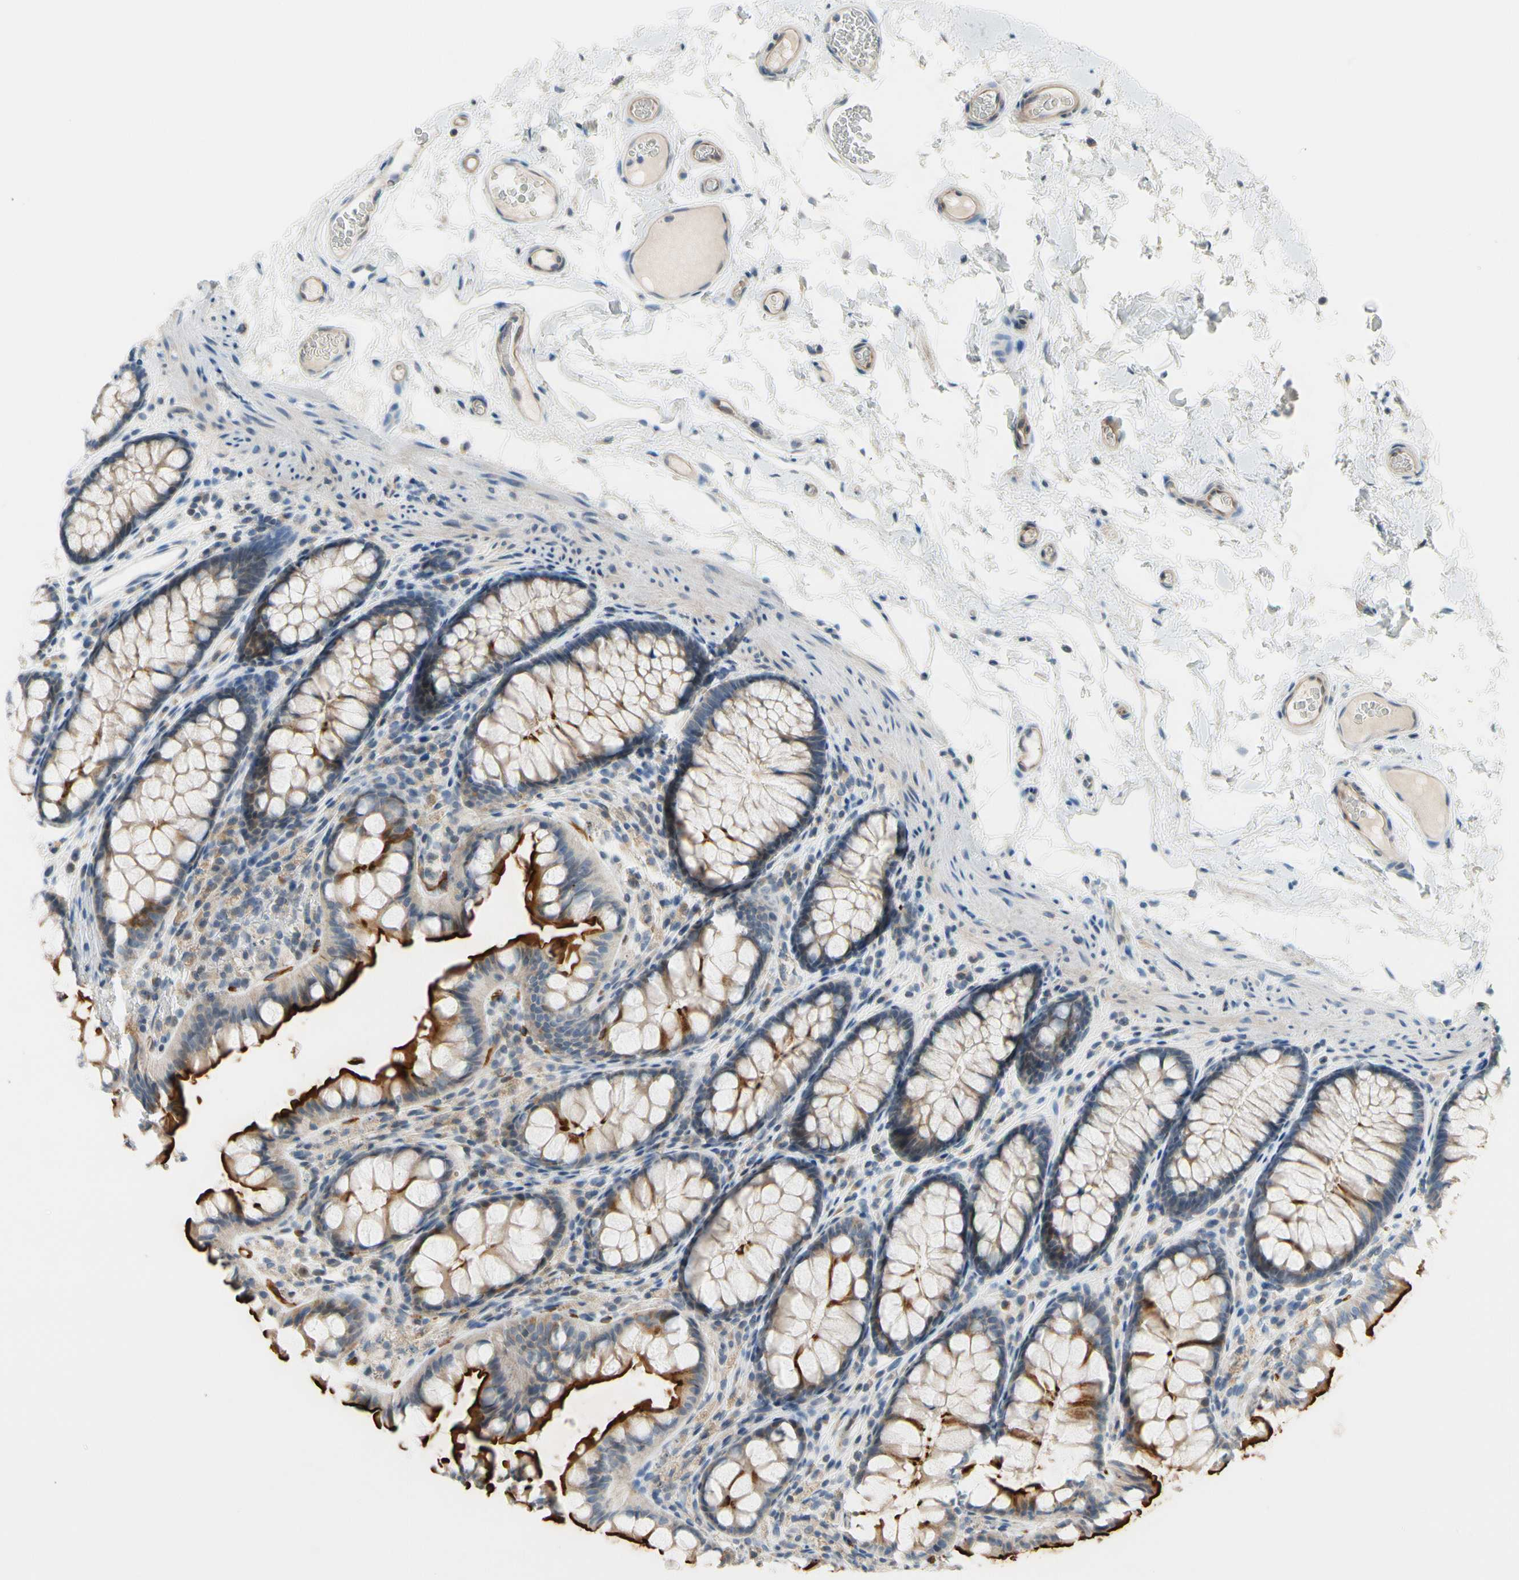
{"staining": {"intensity": "weak", "quantity": ">75%", "location": "cytoplasmic/membranous"}, "tissue": "colon", "cell_type": "Endothelial cells", "image_type": "normal", "snomed": [{"axis": "morphology", "description": "Normal tissue, NOS"}, {"axis": "topography", "description": "Colon"}], "caption": "Brown immunohistochemical staining in benign human colon exhibits weak cytoplasmic/membranous positivity in about >75% of endothelial cells.", "gene": "CFAP36", "patient": {"sex": "female", "age": 55}}